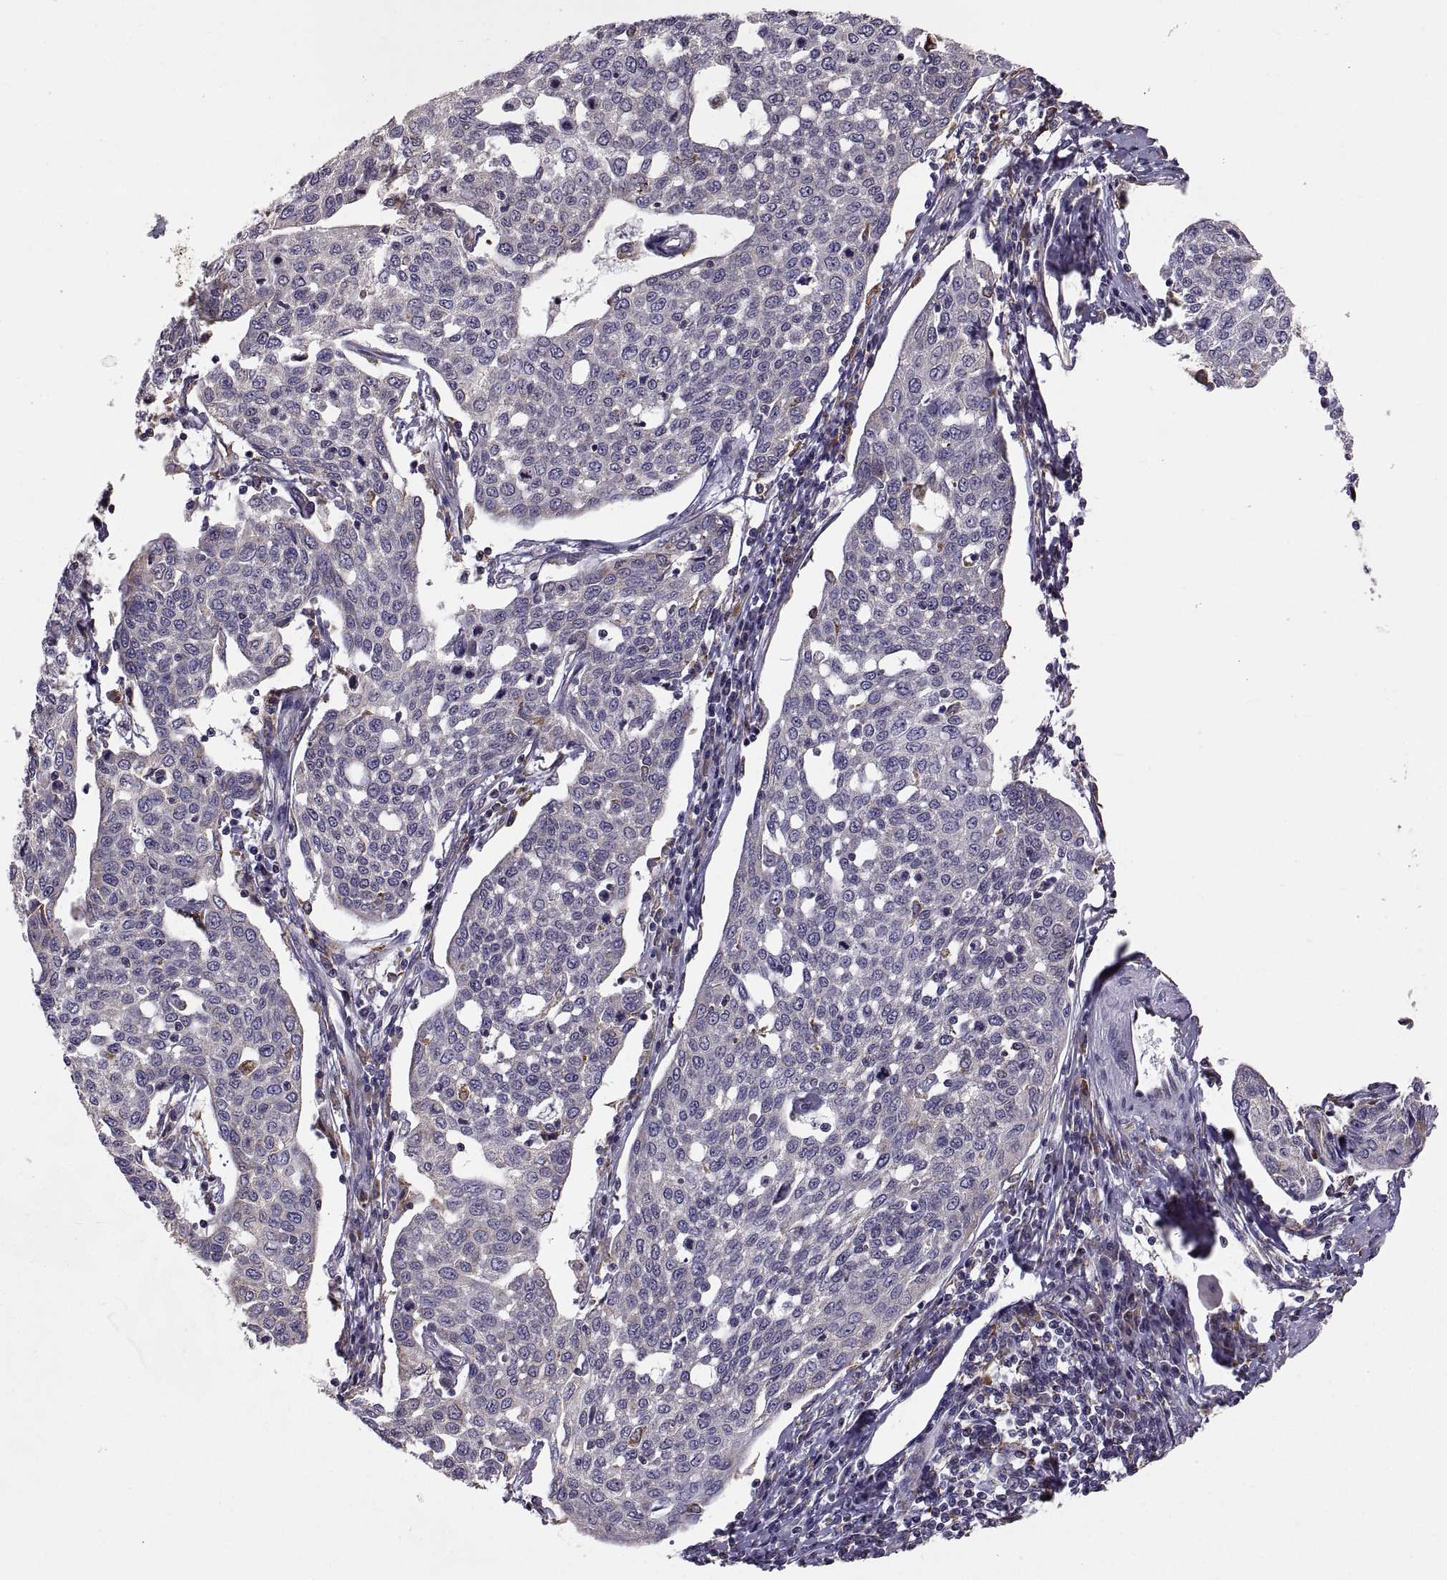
{"staining": {"intensity": "negative", "quantity": "none", "location": "none"}, "tissue": "cervical cancer", "cell_type": "Tumor cells", "image_type": "cancer", "snomed": [{"axis": "morphology", "description": "Squamous cell carcinoma, NOS"}, {"axis": "topography", "description": "Cervix"}], "caption": "The micrograph demonstrates no staining of tumor cells in cervical cancer.", "gene": "PLEKHB2", "patient": {"sex": "female", "age": 34}}